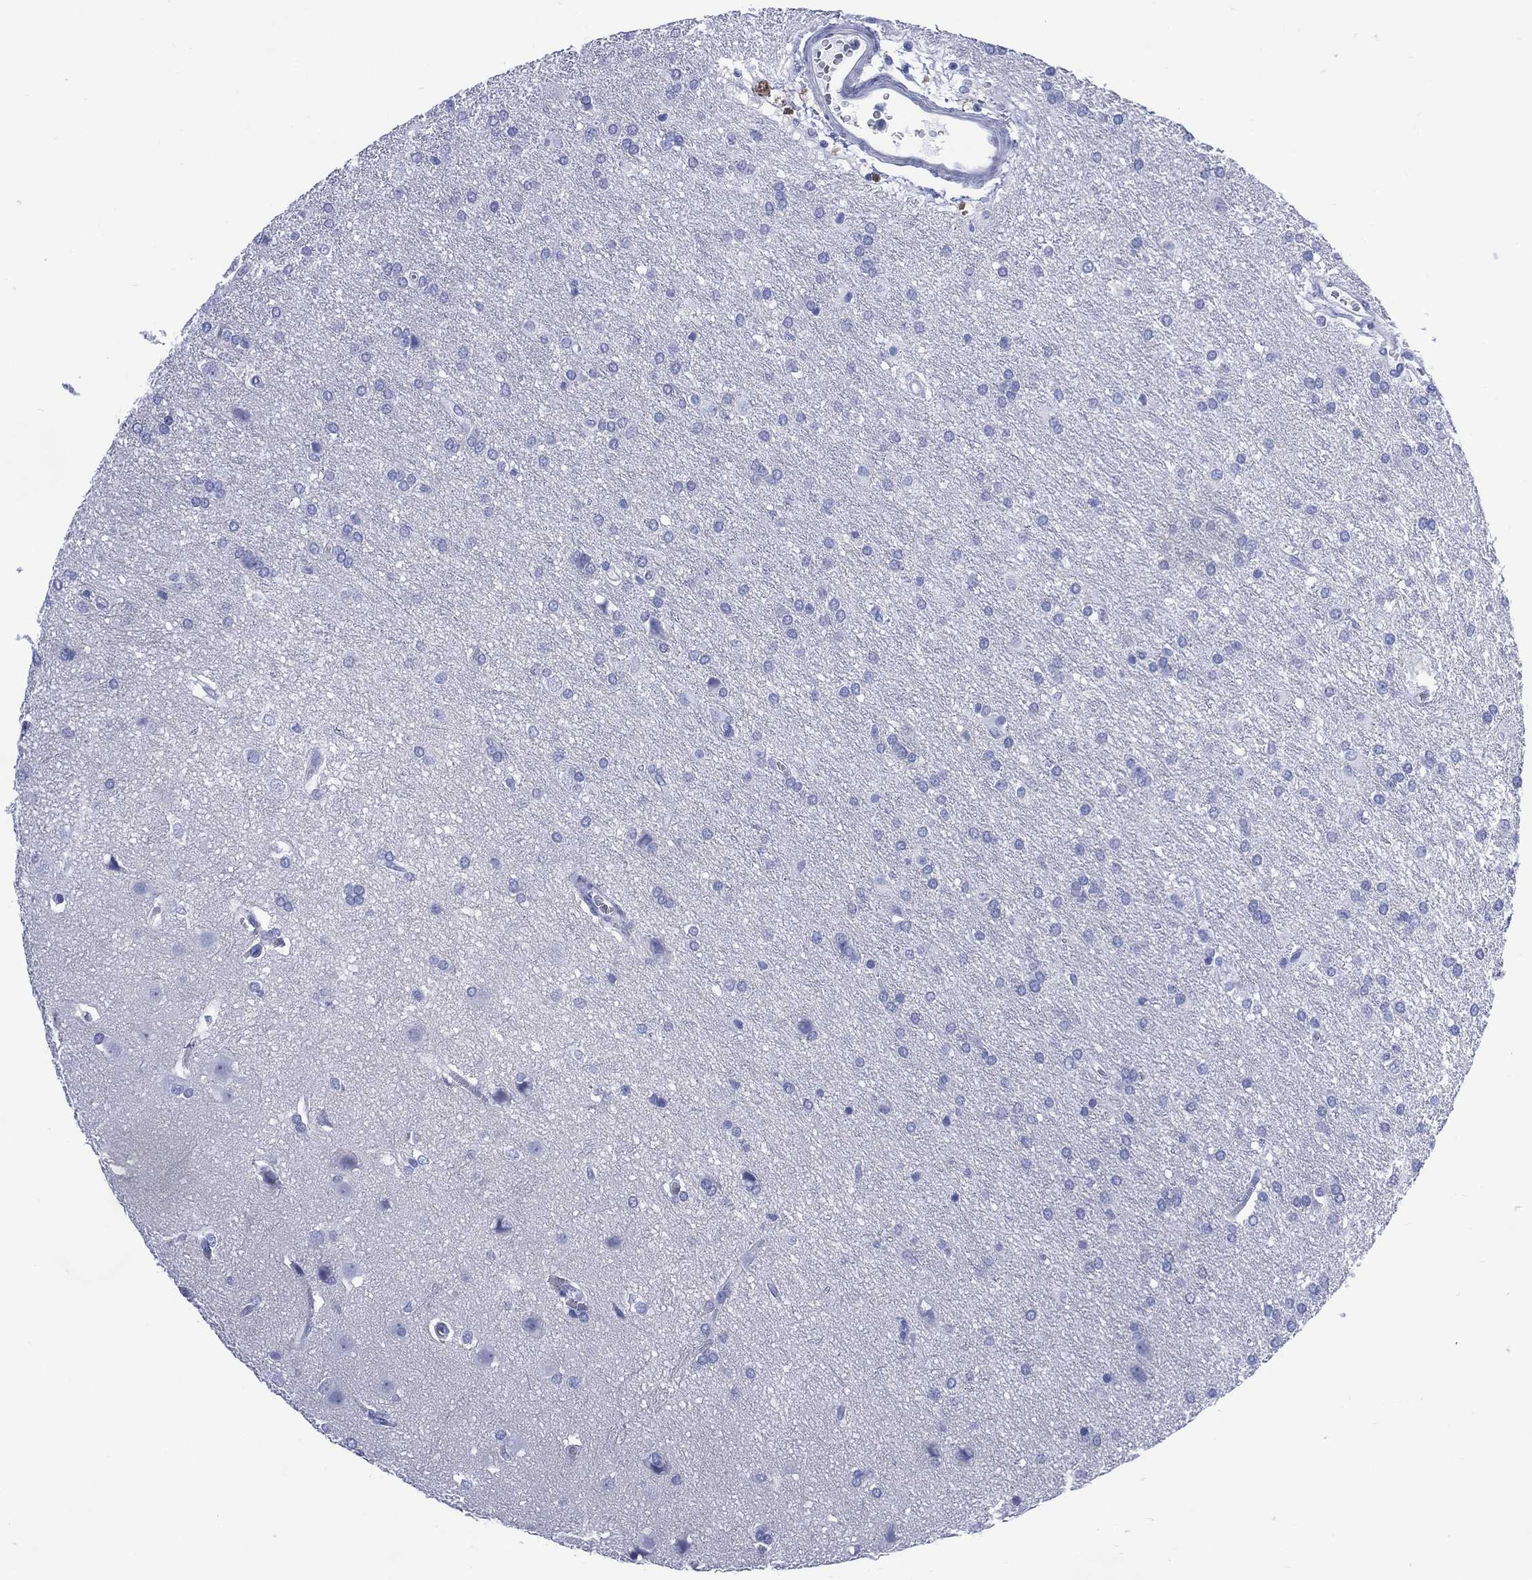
{"staining": {"intensity": "negative", "quantity": "none", "location": "none"}, "tissue": "glioma", "cell_type": "Tumor cells", "image_type": "cancer", "snomed": [{"axis": "morphology", "description": "Glioma, malignant, Low grade"}, {"axis": "topography", "description": "Brain"}], "caption": "Immunohistochemical staining of glioma demonstrates no significant expression in tumor cells.", "gene": "SHCBP1L", "patient": {"sex": "female", "age": 32}}